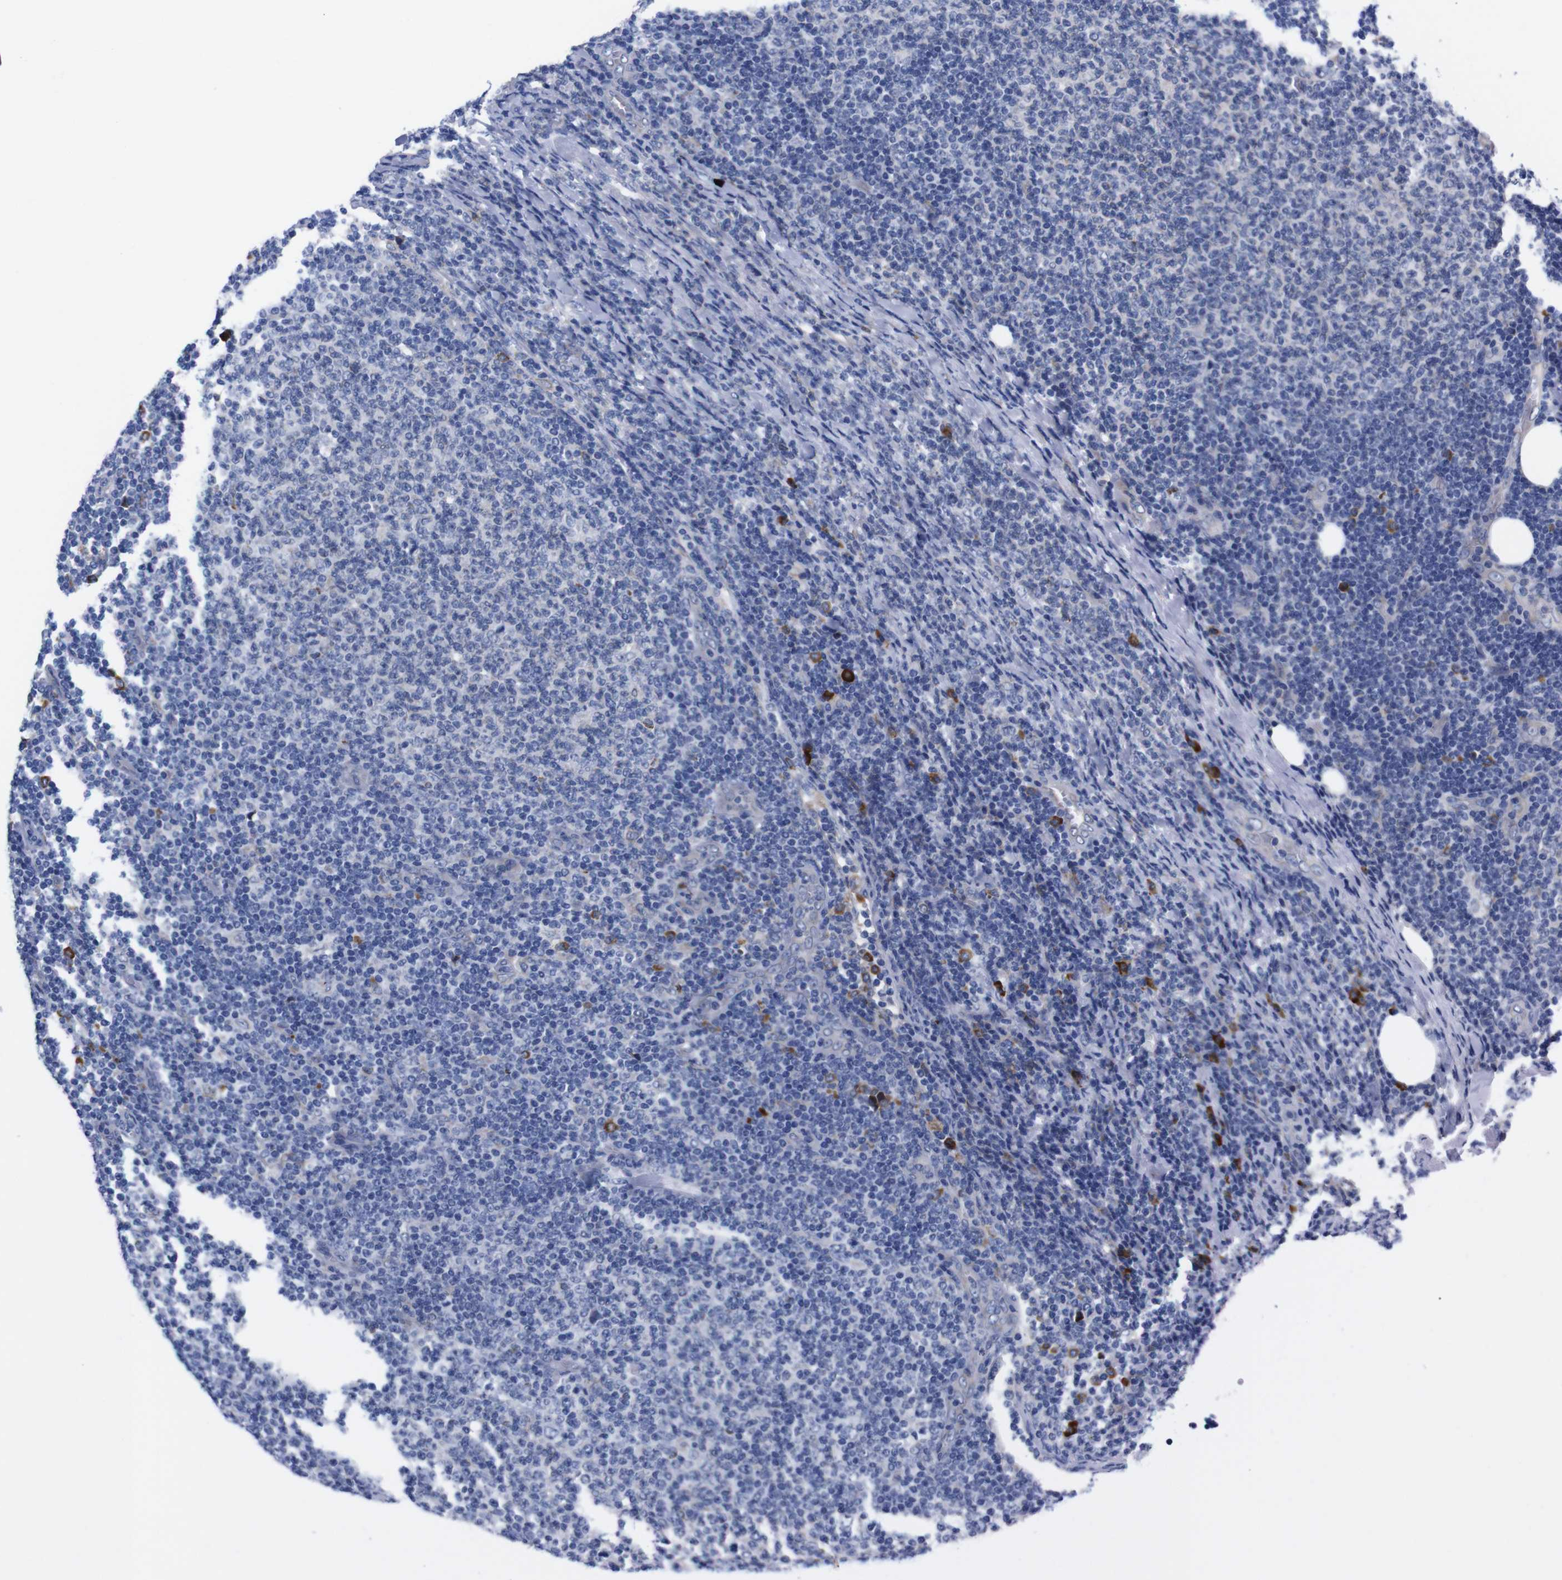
{"staining": {"intensity": "negative", "quantity": "none", "location": "none"}, "tissue": "lymphoma", "cell_type": "Tumor cells", "image_type": "cancer", "snomed": [{"axis": "morphology", "description": "Malignant lymphoma, non-Hodgkin's type, Low grade"}, {"axis": "topography", "description": "Lymph node"}], "caption": "Image shows no significant protein staining in tumor cells of lymphoma.", "gene": "NEBL", "patient": {"sex": "male", "age": 66}}